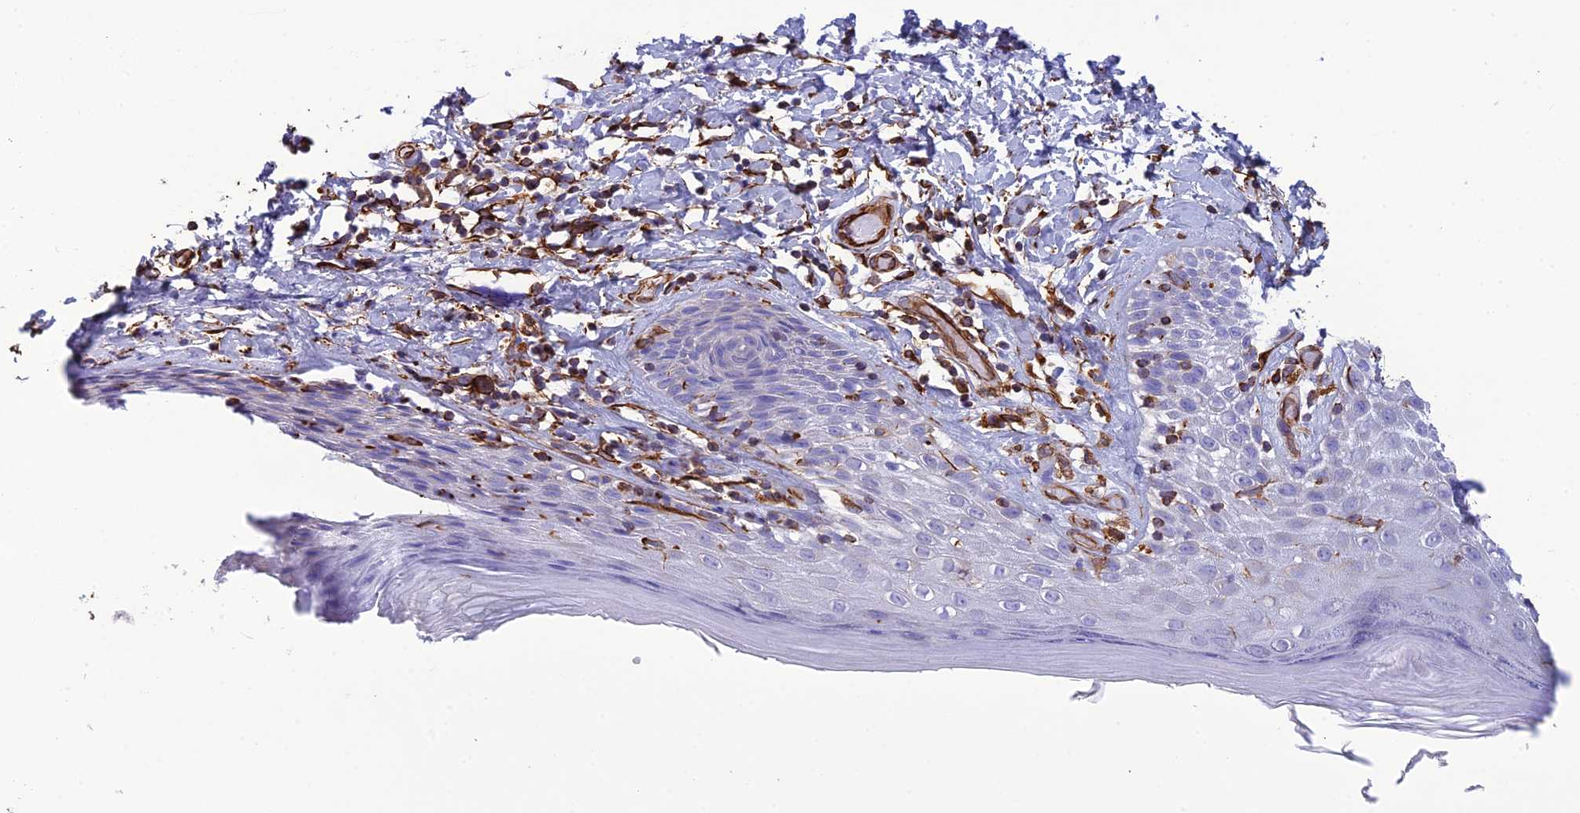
{"staining": {"intensity": "moderate", "quantity": "<25%", "location": "cytoplasmic/membranous"}, "tissue": "skin", "cell_type": "Epidermal cells", "image_type": "normal", "snomed": [{"axis": "morphology", "description": "Normal tissue, NOS"}, {"axis": "topography", "description": "Adipose tissue"}, {"axis": "topography", "description": "Vascular tissue"}, {"axis": "topography", "description": "Vulva"}, {"axis": "topography", "description": "Peripheral nerve tissue"}], "caption": "Skin was stained to show a protein in brown. There is low levels of moderate cytoplasmic/membranous staining in about <25% of epidermal cells. Ihc stains the protein of interest in brown and the nuclei are stained blue.", "gene": "FBXL20", "patient": {"sex": "female", "age": 86}}